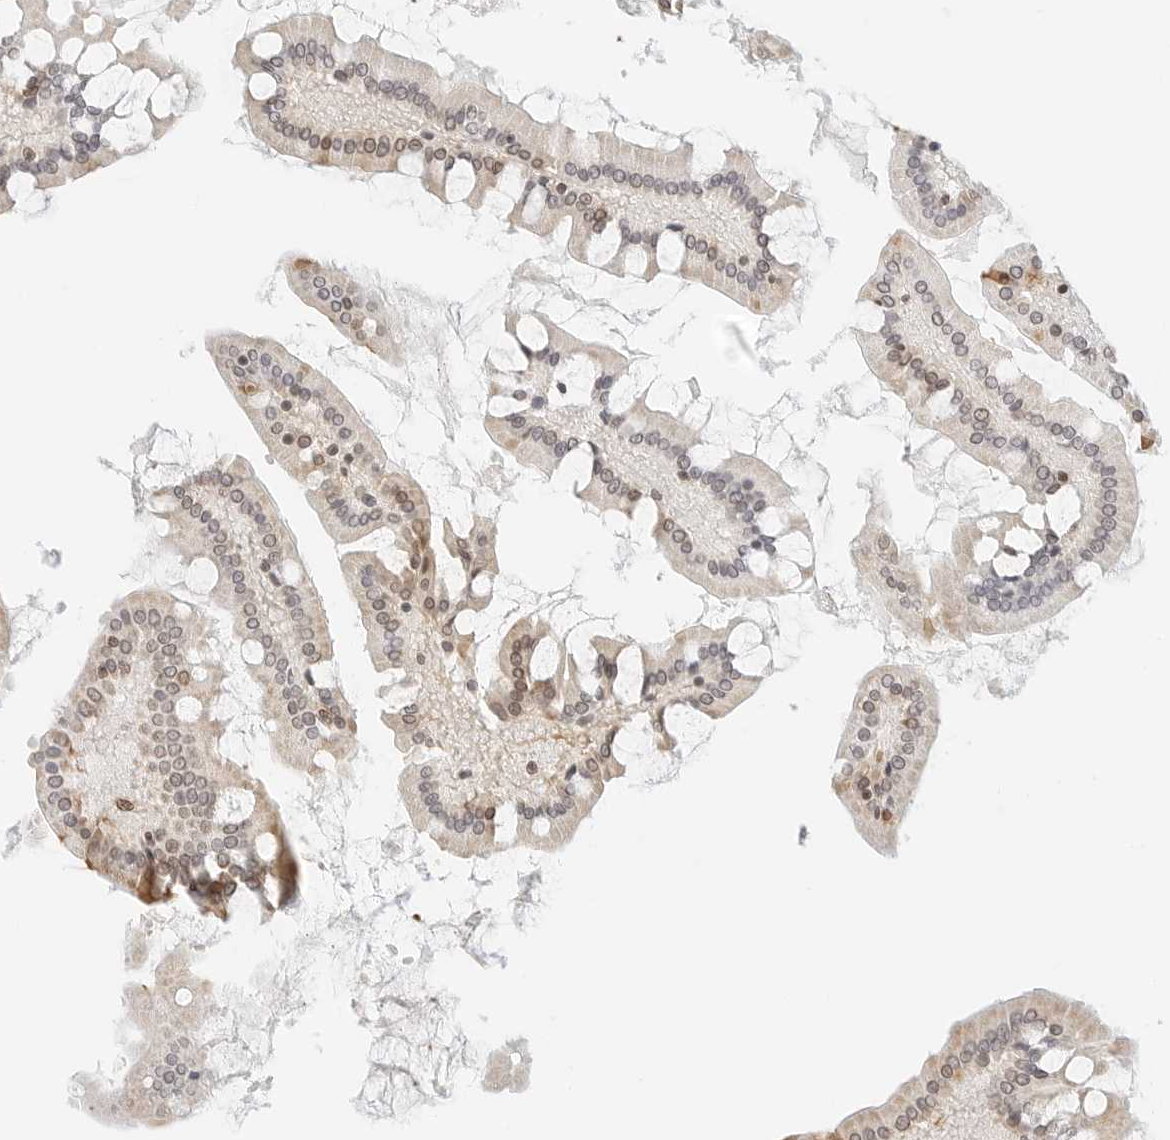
{"staining": {"intensity": "moderate", "quantity": "25%-75%", "location": "cytoplasmic/membranous"}, "tissue": "small intestine", "cell_type": "Glandular cells", "image_type": "normal", "snomed": [{"axis": "morphology", "description": "Normal tissue, NOS"}, {"axis": "topography", "description": "Small intestine"}], "caption": "IHC (DAB (3,3'-diaminobenzidine)) staining of unremarkable small intestine demonstrates moderate cytoplasmic/membranous protein expression in about 25%-75% of glandular cells.", "gene": "ATL1", "patient": {"sex": "male", "age": 41}}